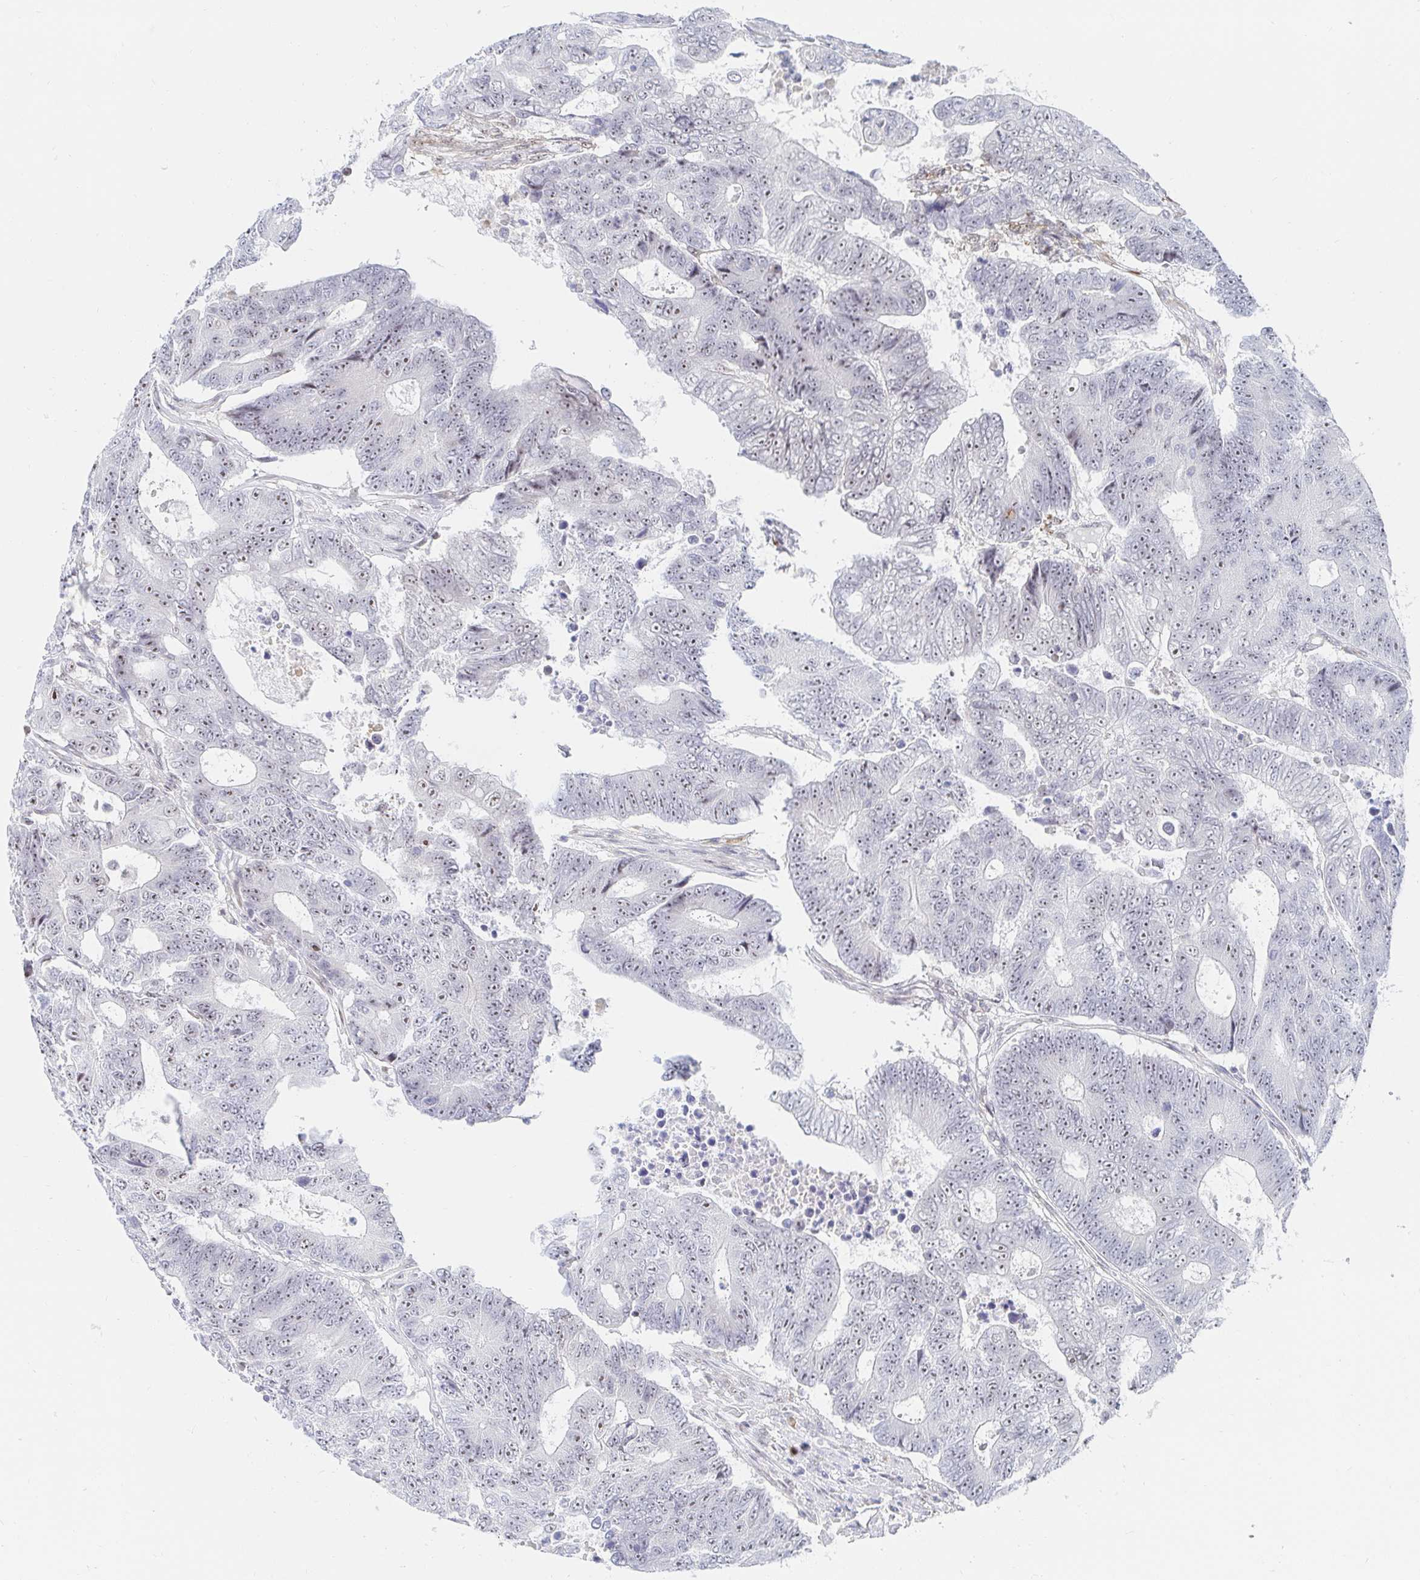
{"staining": {"intensity": "weak", "quantity": ">75%", "location": "nuclear"}, "tissue": "colorectal cancer", "cell_type": "Tumor cells", "image_type": "cancer", "snomed": [{"axis": "morphology", "description": "Adenocarcinoma, NOS"}, {"axis": "topography", "description": "Colon"}], "caption": "About >75% of tumor cells in colorectal cancer (adenocarcinoma) reveal weak nuclear protein positivity as visualized by brown immunohistochemical staining.", "gene": "COL28A1", "patient": {"sex": "female", "age": 48}}